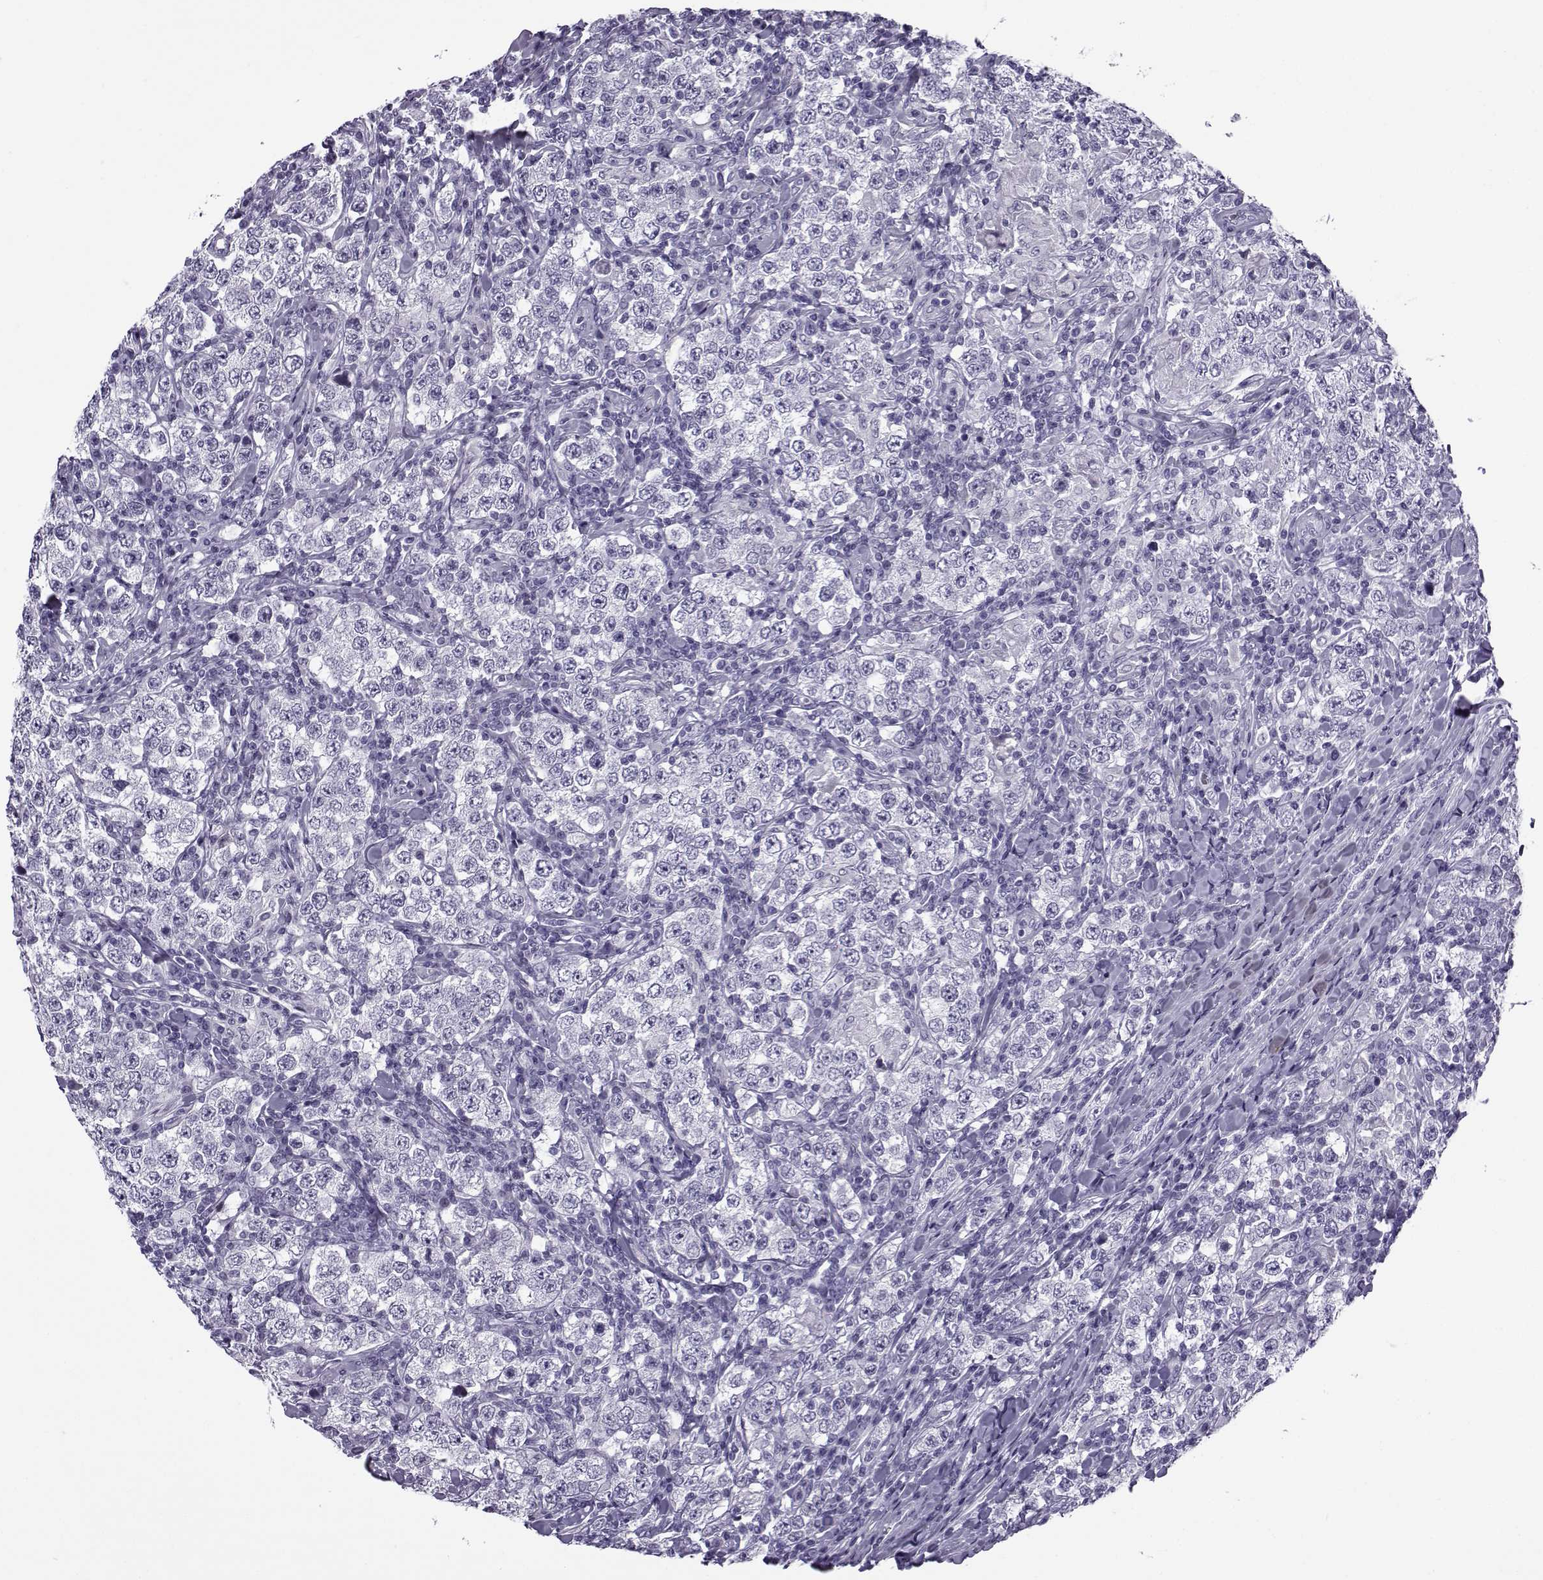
{"staining": {"intensity": "negative", "quantity": "none", "location": "none"}, "tissue": "testis cancer", "cell_type": "Tumor cells", "image_type": "cancer", "snomed": [{"axis": "morphology", "description": "Seminoma, NOS"}, {"axis": "morphology", "description": "Carcinoma, Embryonal, NOS"}, {"axis": "topography", "description": "Testis"}], "caption": "IHC micrograph of neoplastic tissue: human seminoma (testis) stained with DAB (3,3'-diaminobenzidine) shows no significant protein expression in tumor cells. Brightfield microscopy of immunohistochemistry stained with DAB (3,3'-diaminobenzidine) (brown) and hematoxylin (blue), captured at high magnification.", "gene": "OIP5", "patient": {"sex": "male", "age": 41}}